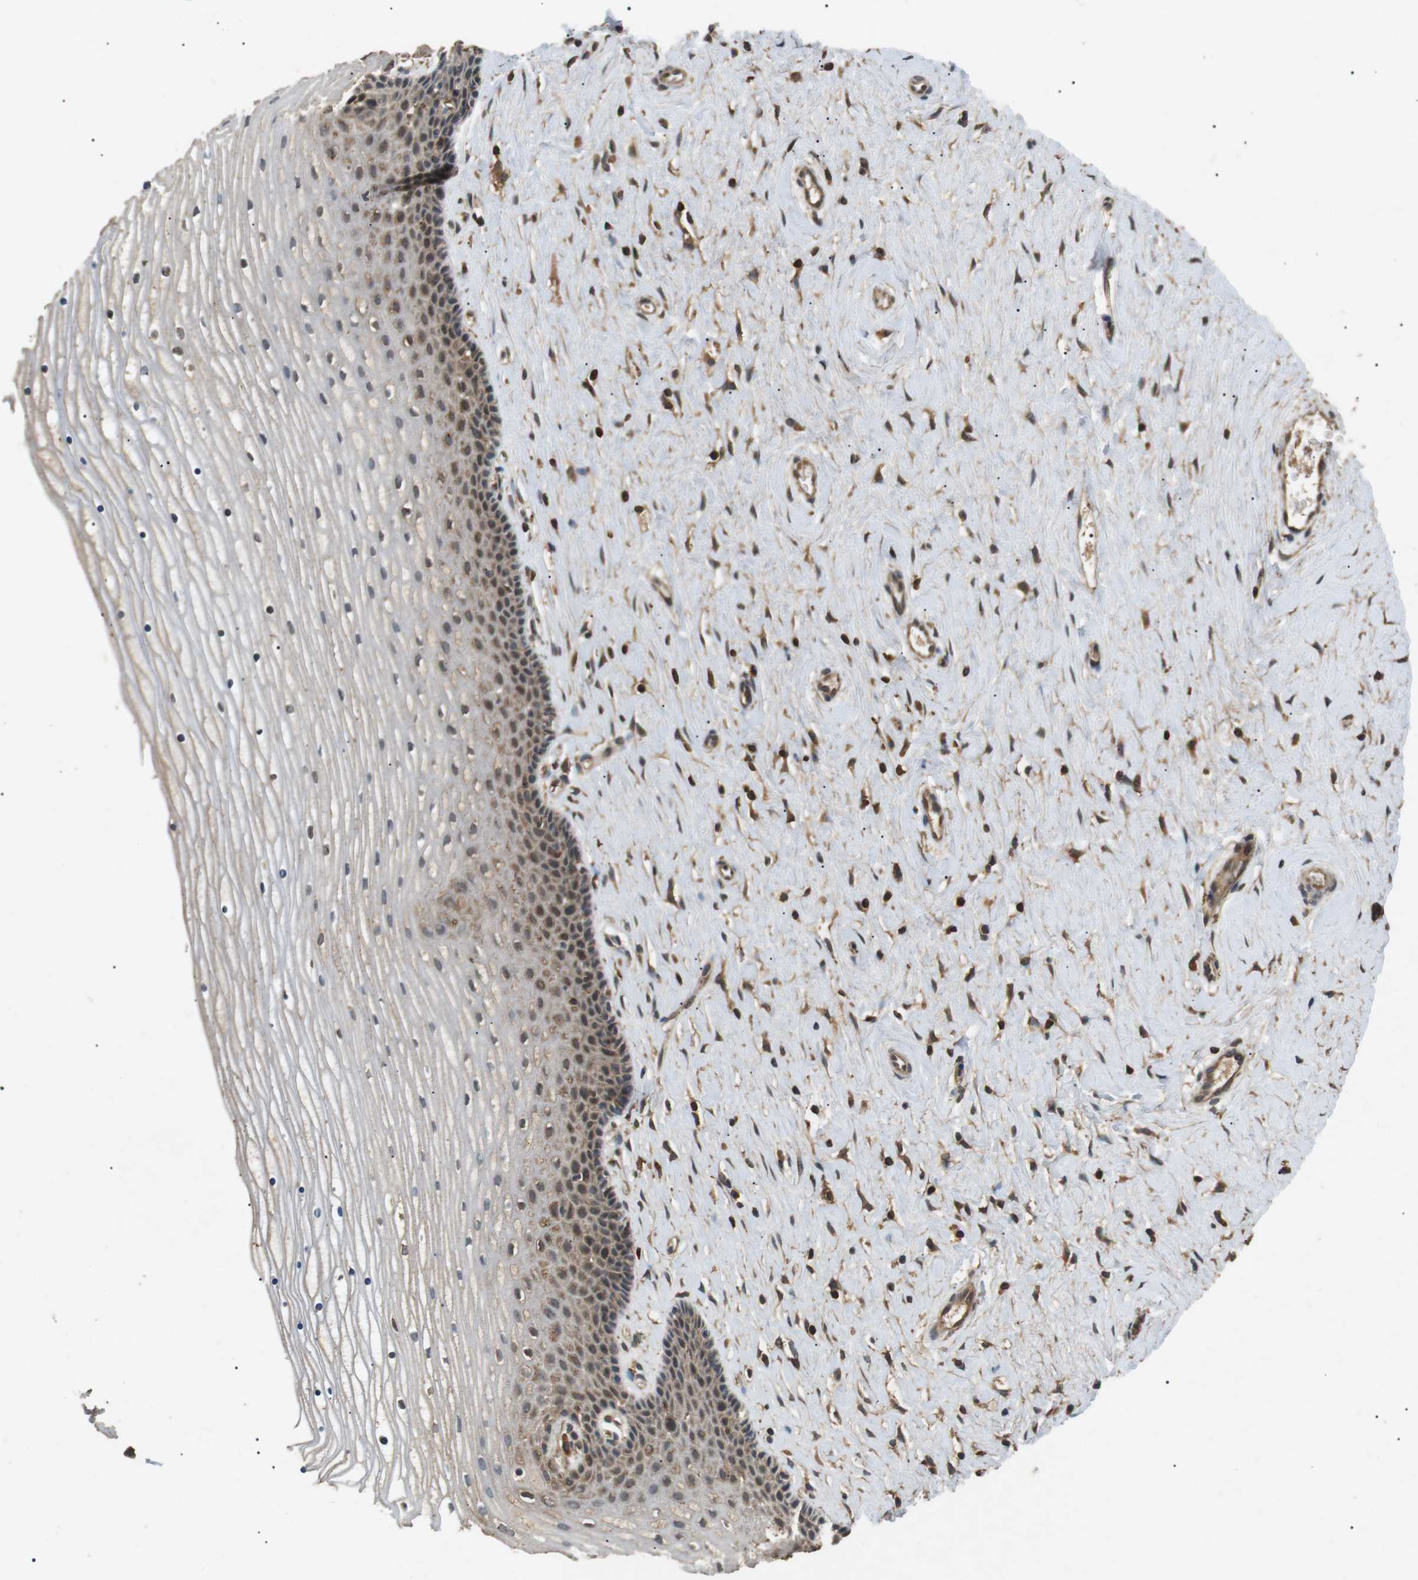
{"staining": {"intensity": "moderate", "quantity": ">75%", "location": "cytoplasmic/membranous"}, "tissue": "cervix", "cell_type": "Glandular cells", "image_type": "normal", "snomed": [{"axis": "morphology", "description": "Normal tissue, NOS"}, {"axis": "topography", "description": "Cervix"}], "caption": "Glandular cells demonstrate medium levels of moderate cytoplasmic/membranous staining in approximately >75% of cells in benign human cervix.", "gene": "TBC1D15", "patient": {"sex": "female", "age": 39}}